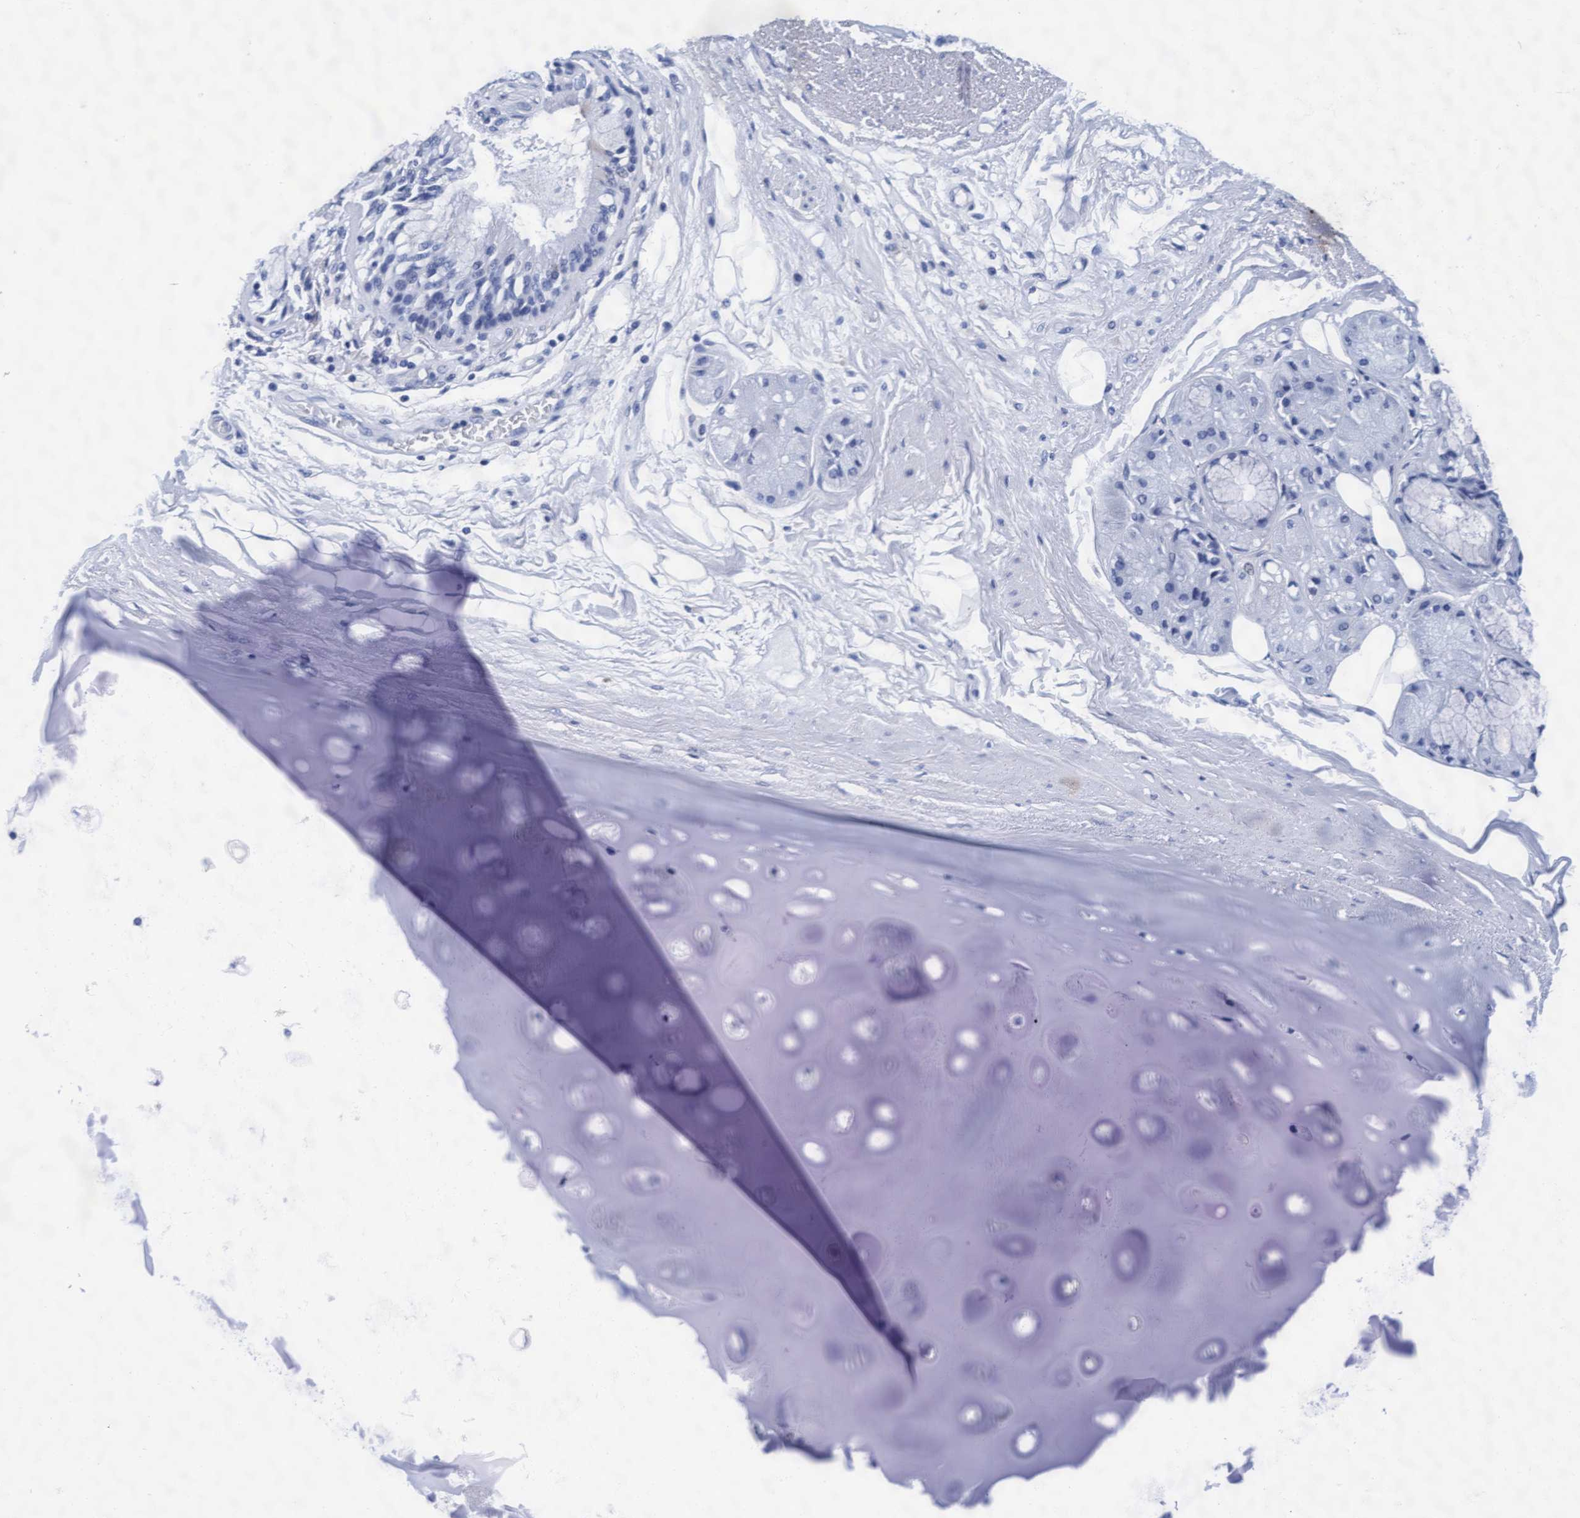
{"staining": {"intensity": "negative", "quantity": "none", "location": "none"}, "tissue": "bronchus", "cell_type": "Respiratory epithelial cells", "image_type": "normal", "snomed": [{"axis": "morphology", "description": "Normal tissue, NOS"}, {"axis": "topography", "description": "Bronchus"}], "caption": "Normal bronchus was stained to show a protein in brown. There is no significant positivity in respiratory epithelial cells. Nuclei are stained in blue.", "gene": "ARSG", "patient": {"sex": "male", "age": 66}}